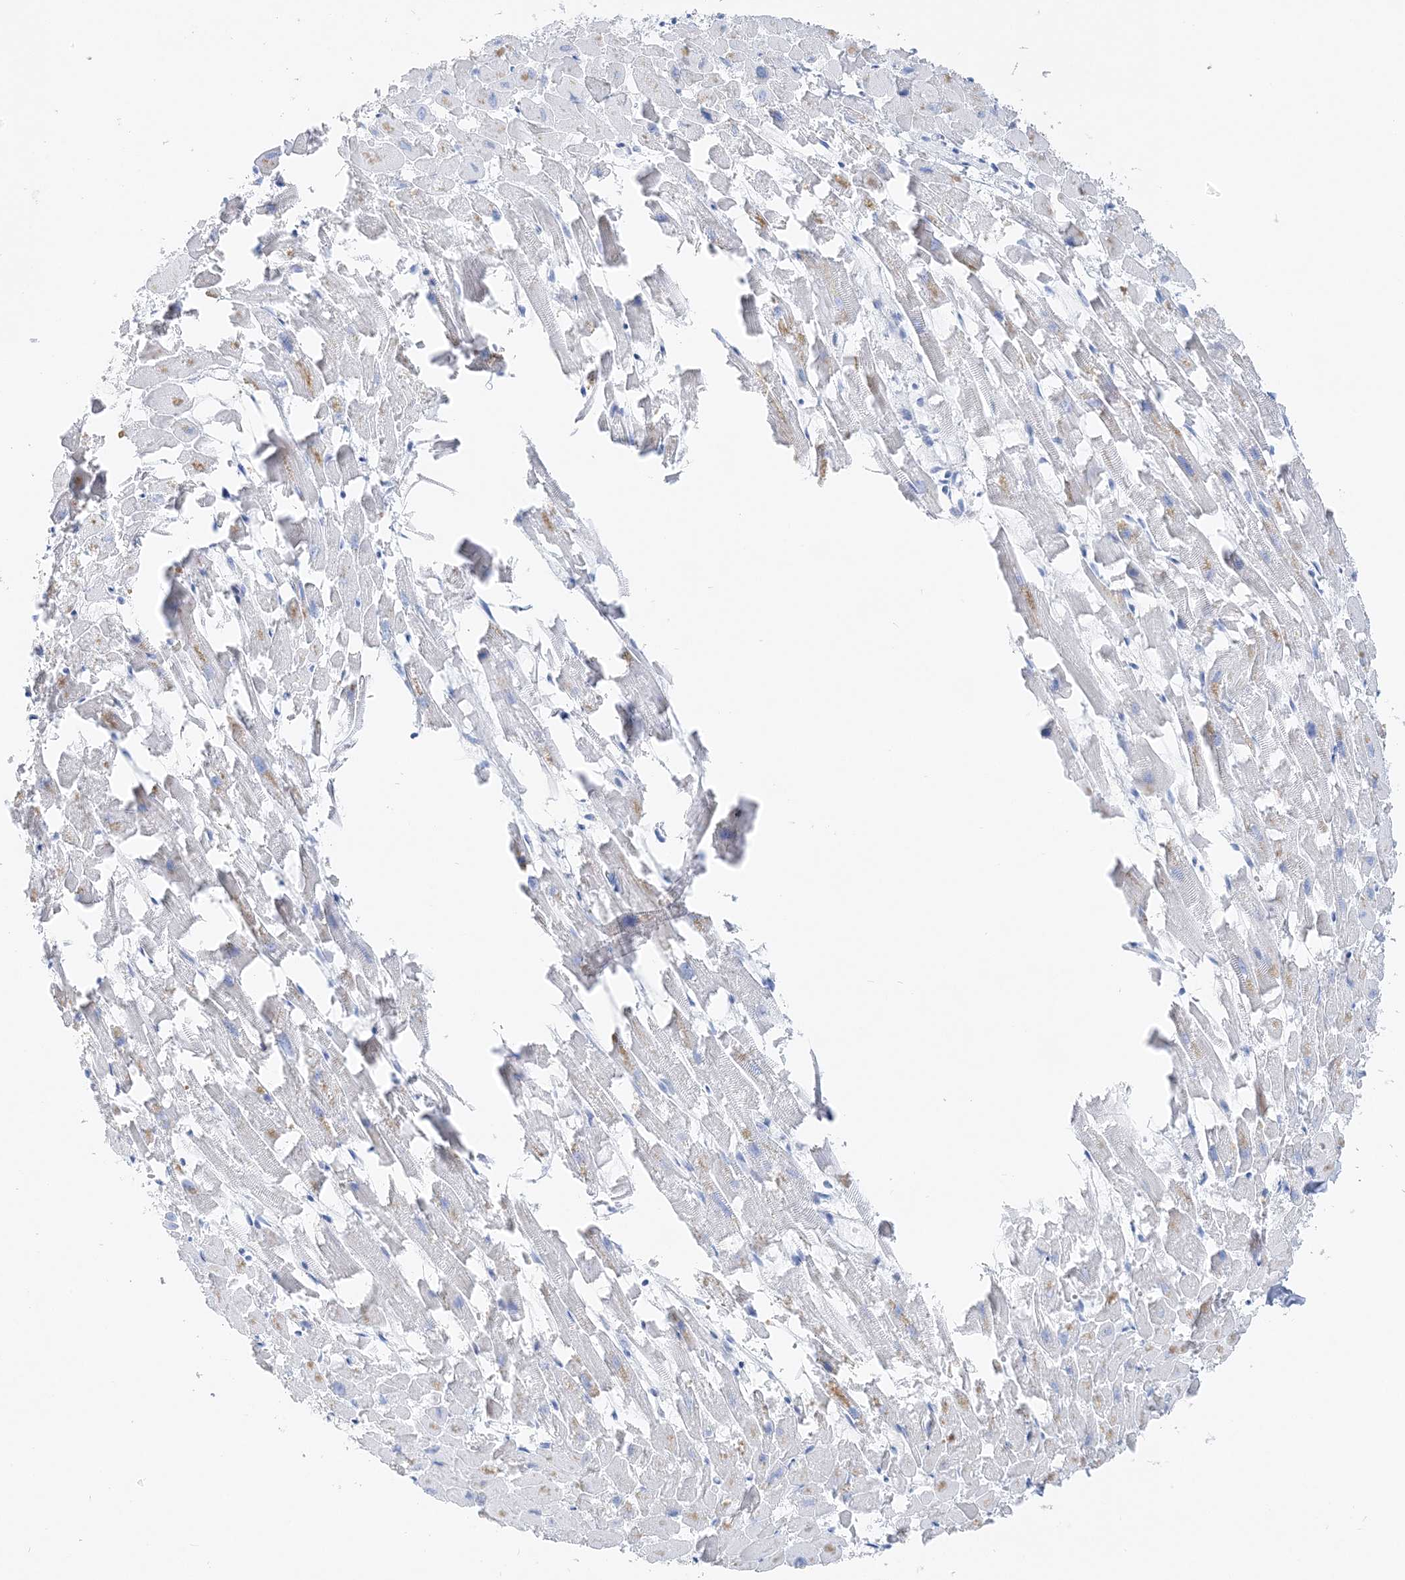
{"staining": {"intensity": "negative", "quantity": "none", "location": "none"}, "tissue": "heart muscle", "cell_type": "Cardiomyocytes", "image_type": "normal", "snomed": [{"axis": "morphology", "description": "Normal tissue, NOS"}, {"axis": "topography", "description": "Heart"}], "caption": "Immunohistochemistry (IHC) micrograph of benign heart muscle: heart muscle stained with DAB shows no significant protein expression in cardiomyocytes.", "gene": "TSPYL6", "patient": {"sex": "female", "age": 64}}